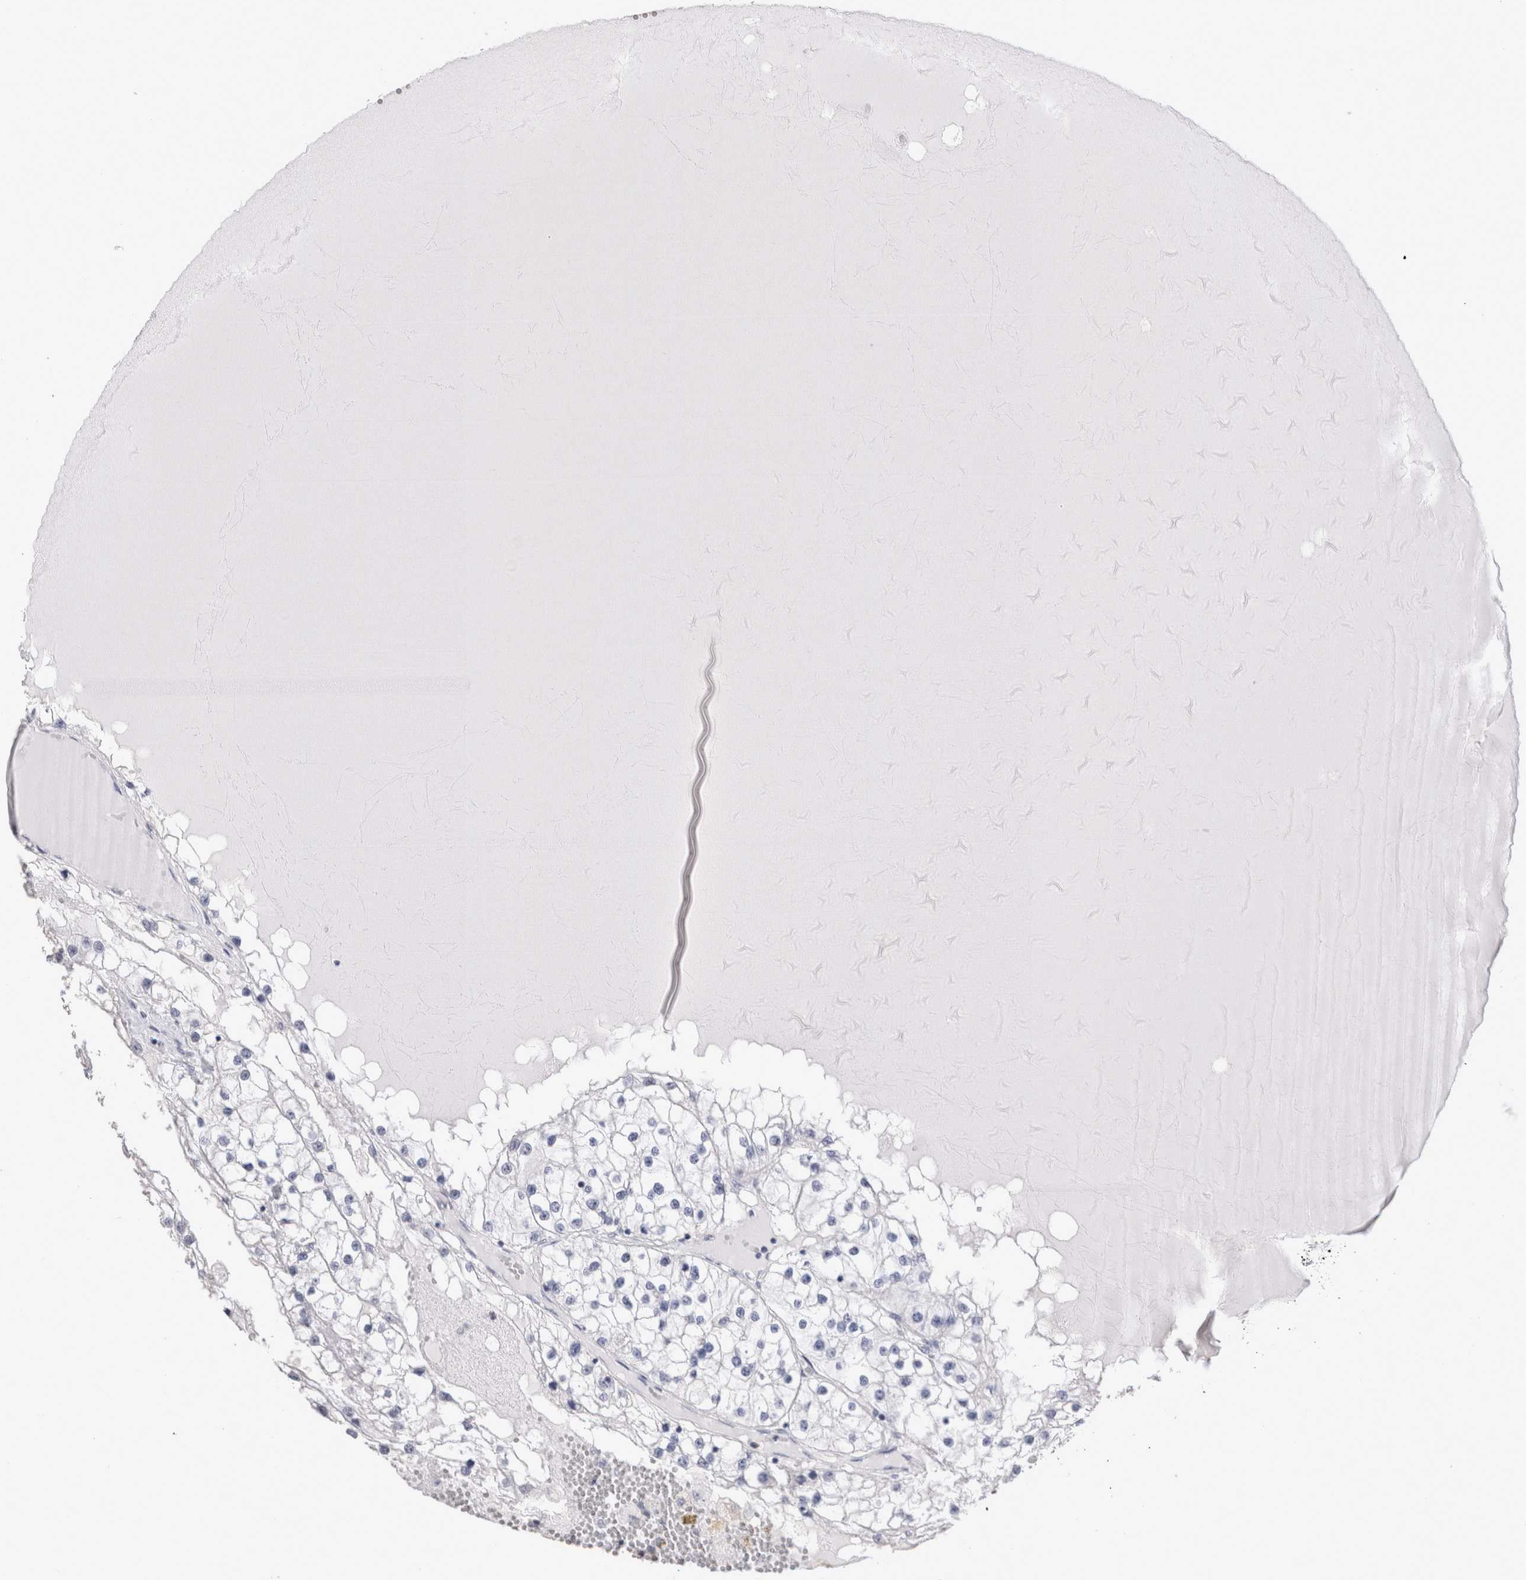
{"staining": {"intensity": "negative", "quantity": "none", "location": "none"}, "tissue": "renal cancer", "cell_type": "Tumor cells", "image_type": "cancer", "snomed": [{"axis": "morphology", "description": "Adenocarcinoma, NOS"}, {"axis": "topography", "description": "Kidney"}], "caption": "IHC micrograph of neoplastic tissue: human adenocarcinoma (renal) stained with DAB demonstrates no significant protein positivity in tumor cells.", "gene": "RBM6", "patient": {"sex": "male", "age": 68}}